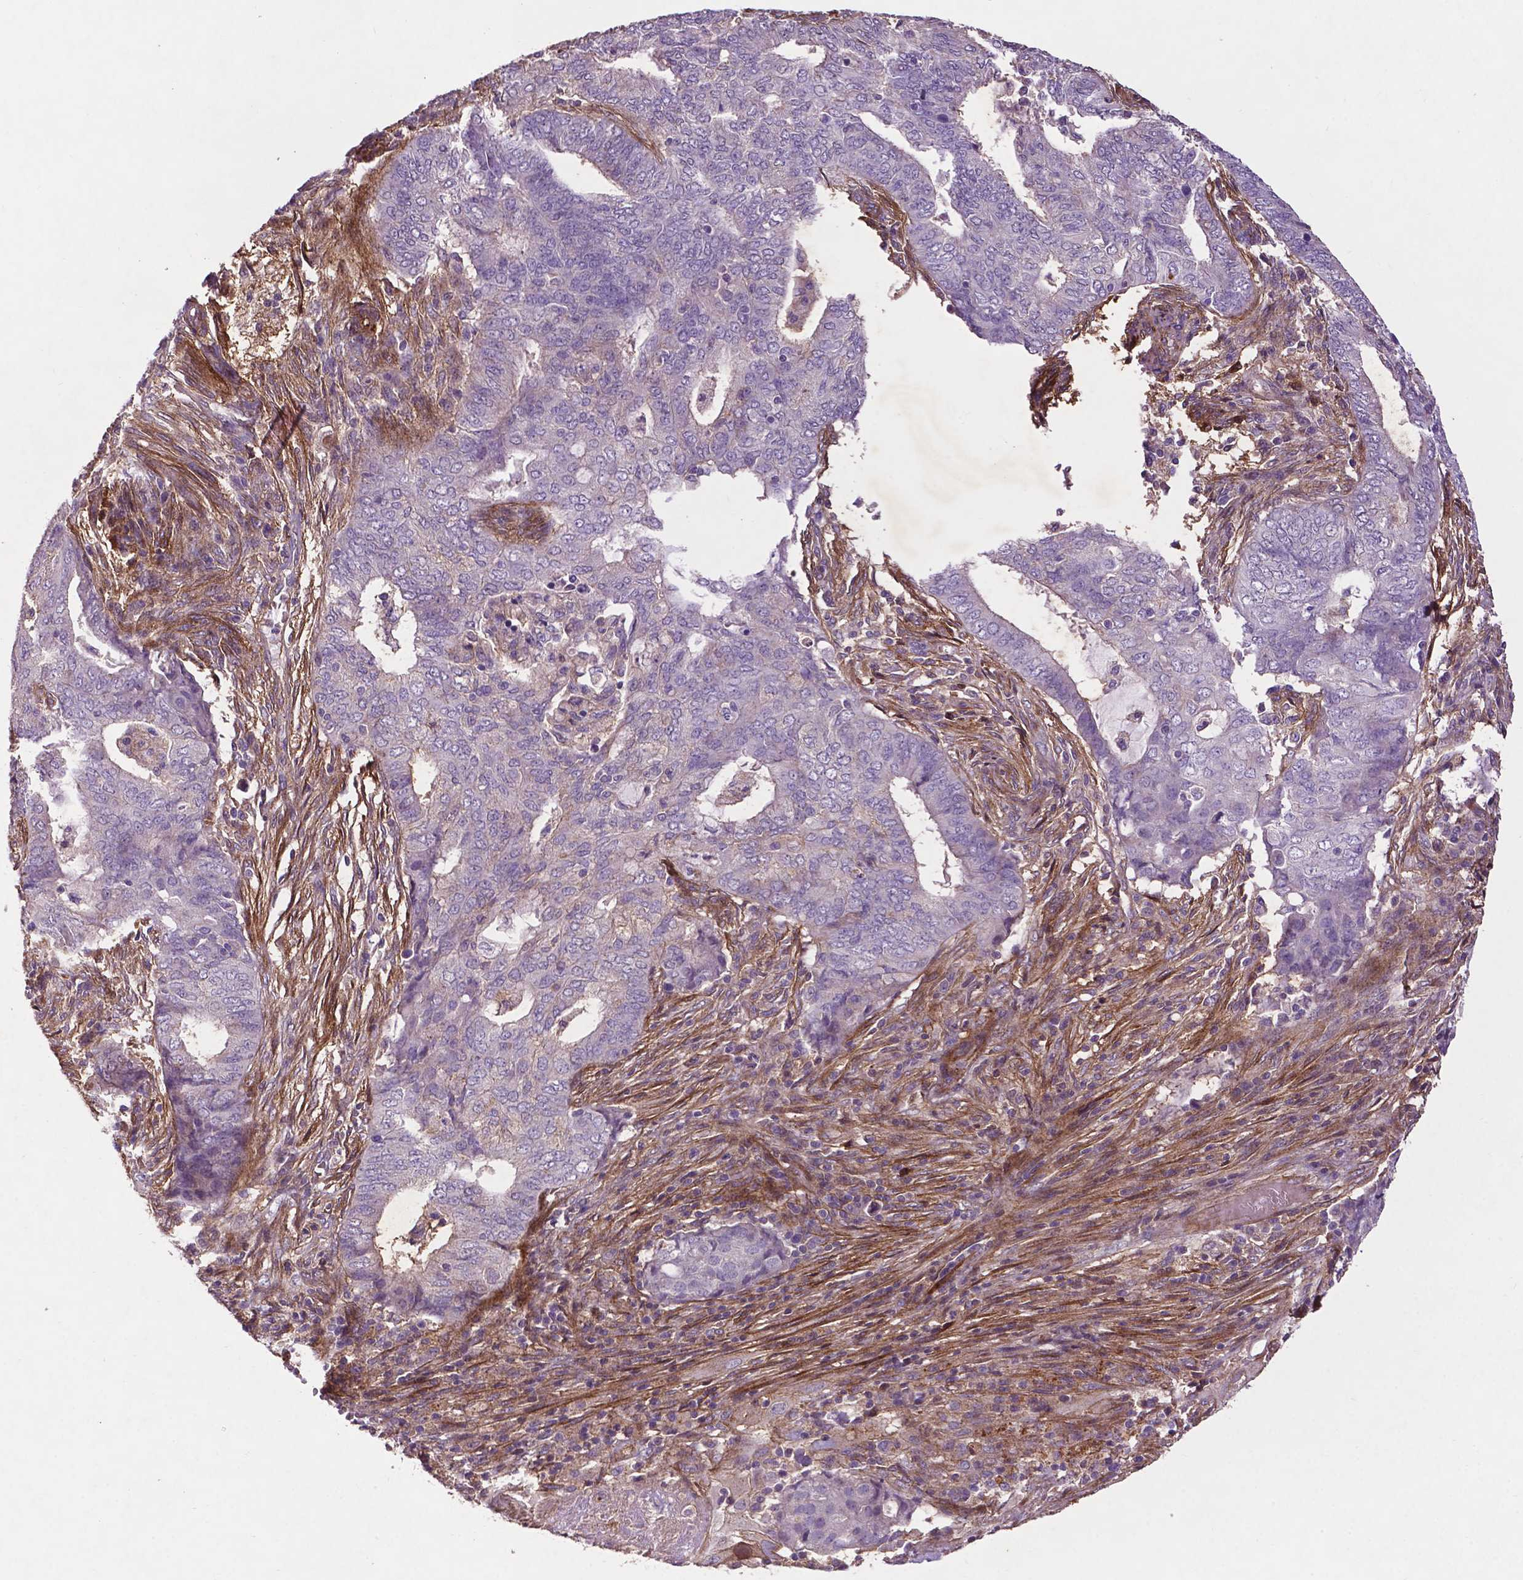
{"staining": {"intensity": "negative", "quantity": "none", "location": "none"}, "tissue": "endometrial cancer", "cell_type": "Tumor cells", "image_type": "cancer", "snomed": [{"axis": "morphology", "description": "Adenocarcinoma, NOS"}, {"axis": "topography", "description": "Endometrium"}], "caption": "Endometrial adenocarcinoma was stained to show a protein in brown. There is no significant expression in tumor cells.", "gene": "RRAS", "patient": {"sex": "female", "age": 62}}